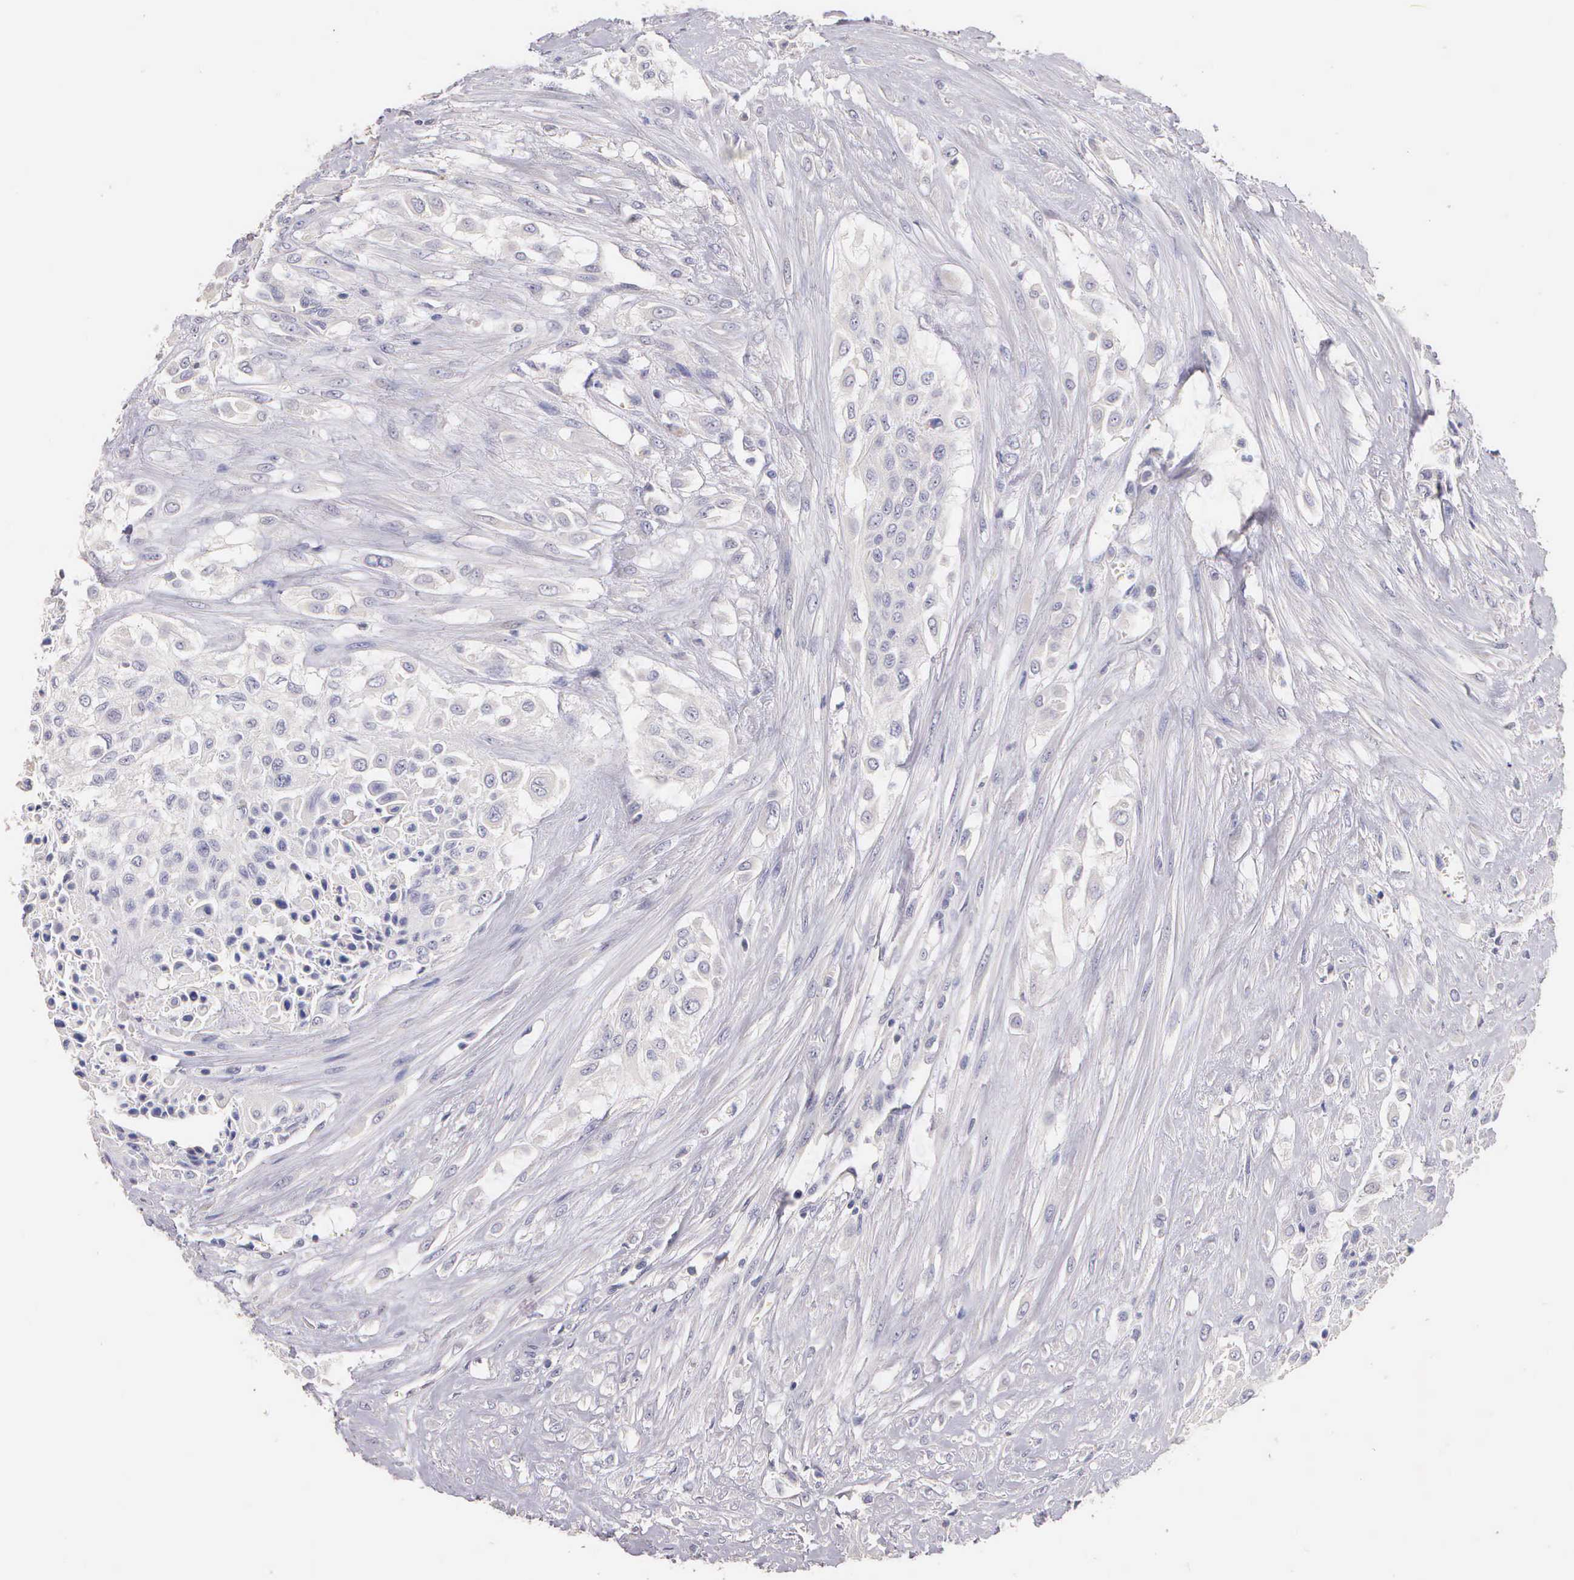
{"staining": {"intensity": "negative", "quantity": "none", "location": "none"}, "tissue": "urothelial cancer", "cell_type": "Tumor cells", "image_type": "cancer", "snomed": [{"axis": "morphology", "description": "Urothelial carcinoma, High grade"}, {"axis": "topography", "description": "Urinary bladder"}], "caption": "An IHC histopathology image of urothelial cancer is shown. There is no staining in tumor cells of urothelial cancer.", "gene": "ESR1", "patient": {"sex": "male", "age": 57}}